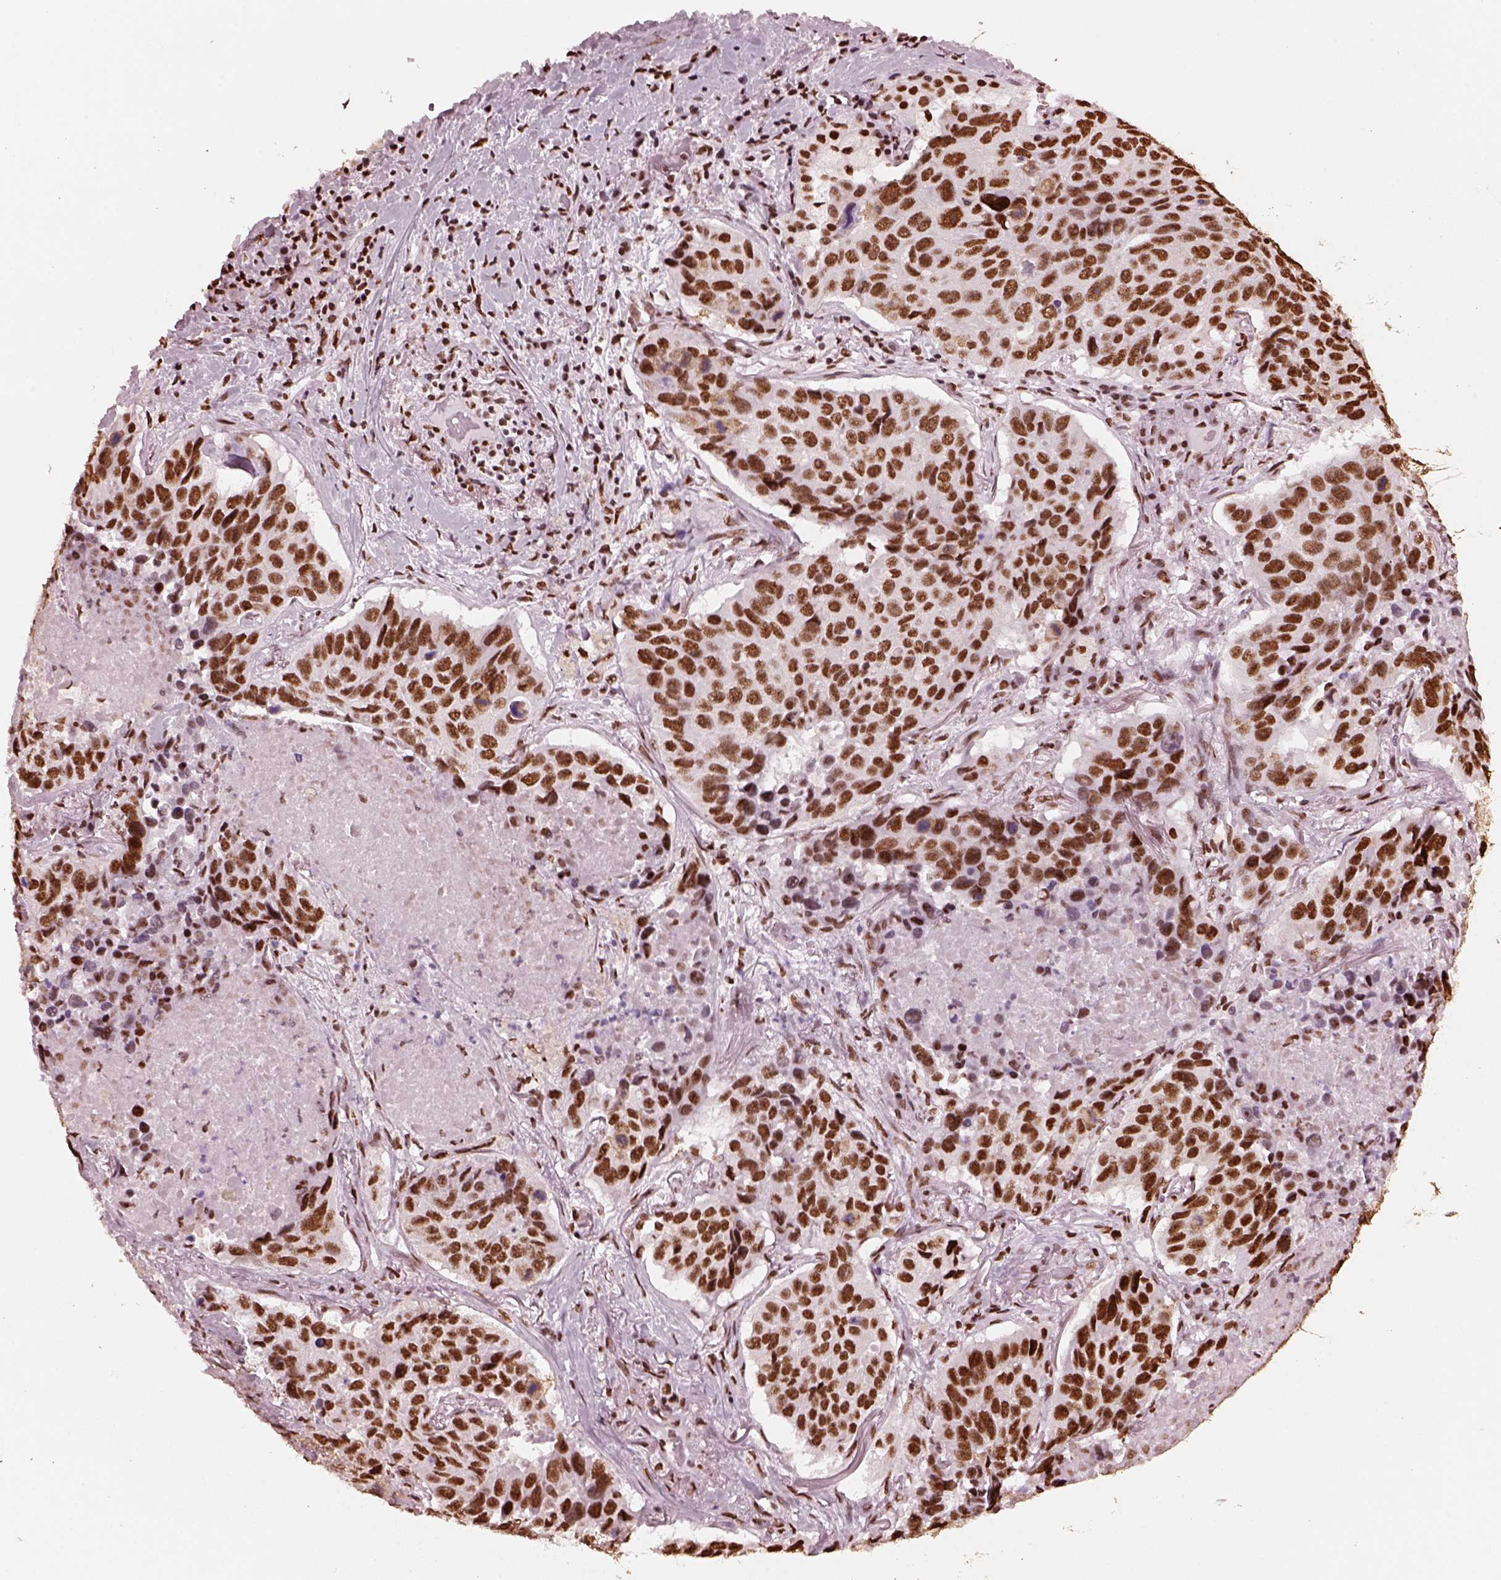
{"staining": {"intensity": "strong", "quantity": ">75%", "location": "nuclear"}, "tissue": "lung cancer", "cell_type": "Tumor cells", "image_type": "cancer", "snomed": [{"axis": "morphology", "description": "Normal tissue, NOS"}, {"axis": "morphology", "description": "Squamous cell carcinoma, NOS"}, {"axis": "topography", "description": "Bronchus"}, {"axis": "topography", "description": "Lung"}], "caption": "Immunohistochemistry (IHC) of squamous cell carcinoma (lung) displays high levels of strong nuclear expression in approximately >75% of tumor cells. The staining is performed using DAB (3,3'-diaminobenzidine) brown chromogen to label protein expression. The nuclei are counter-stained blue using hematoxylin.", "gene": "CBFA2T3", "patient": {"sex": "male", "age": 64}}